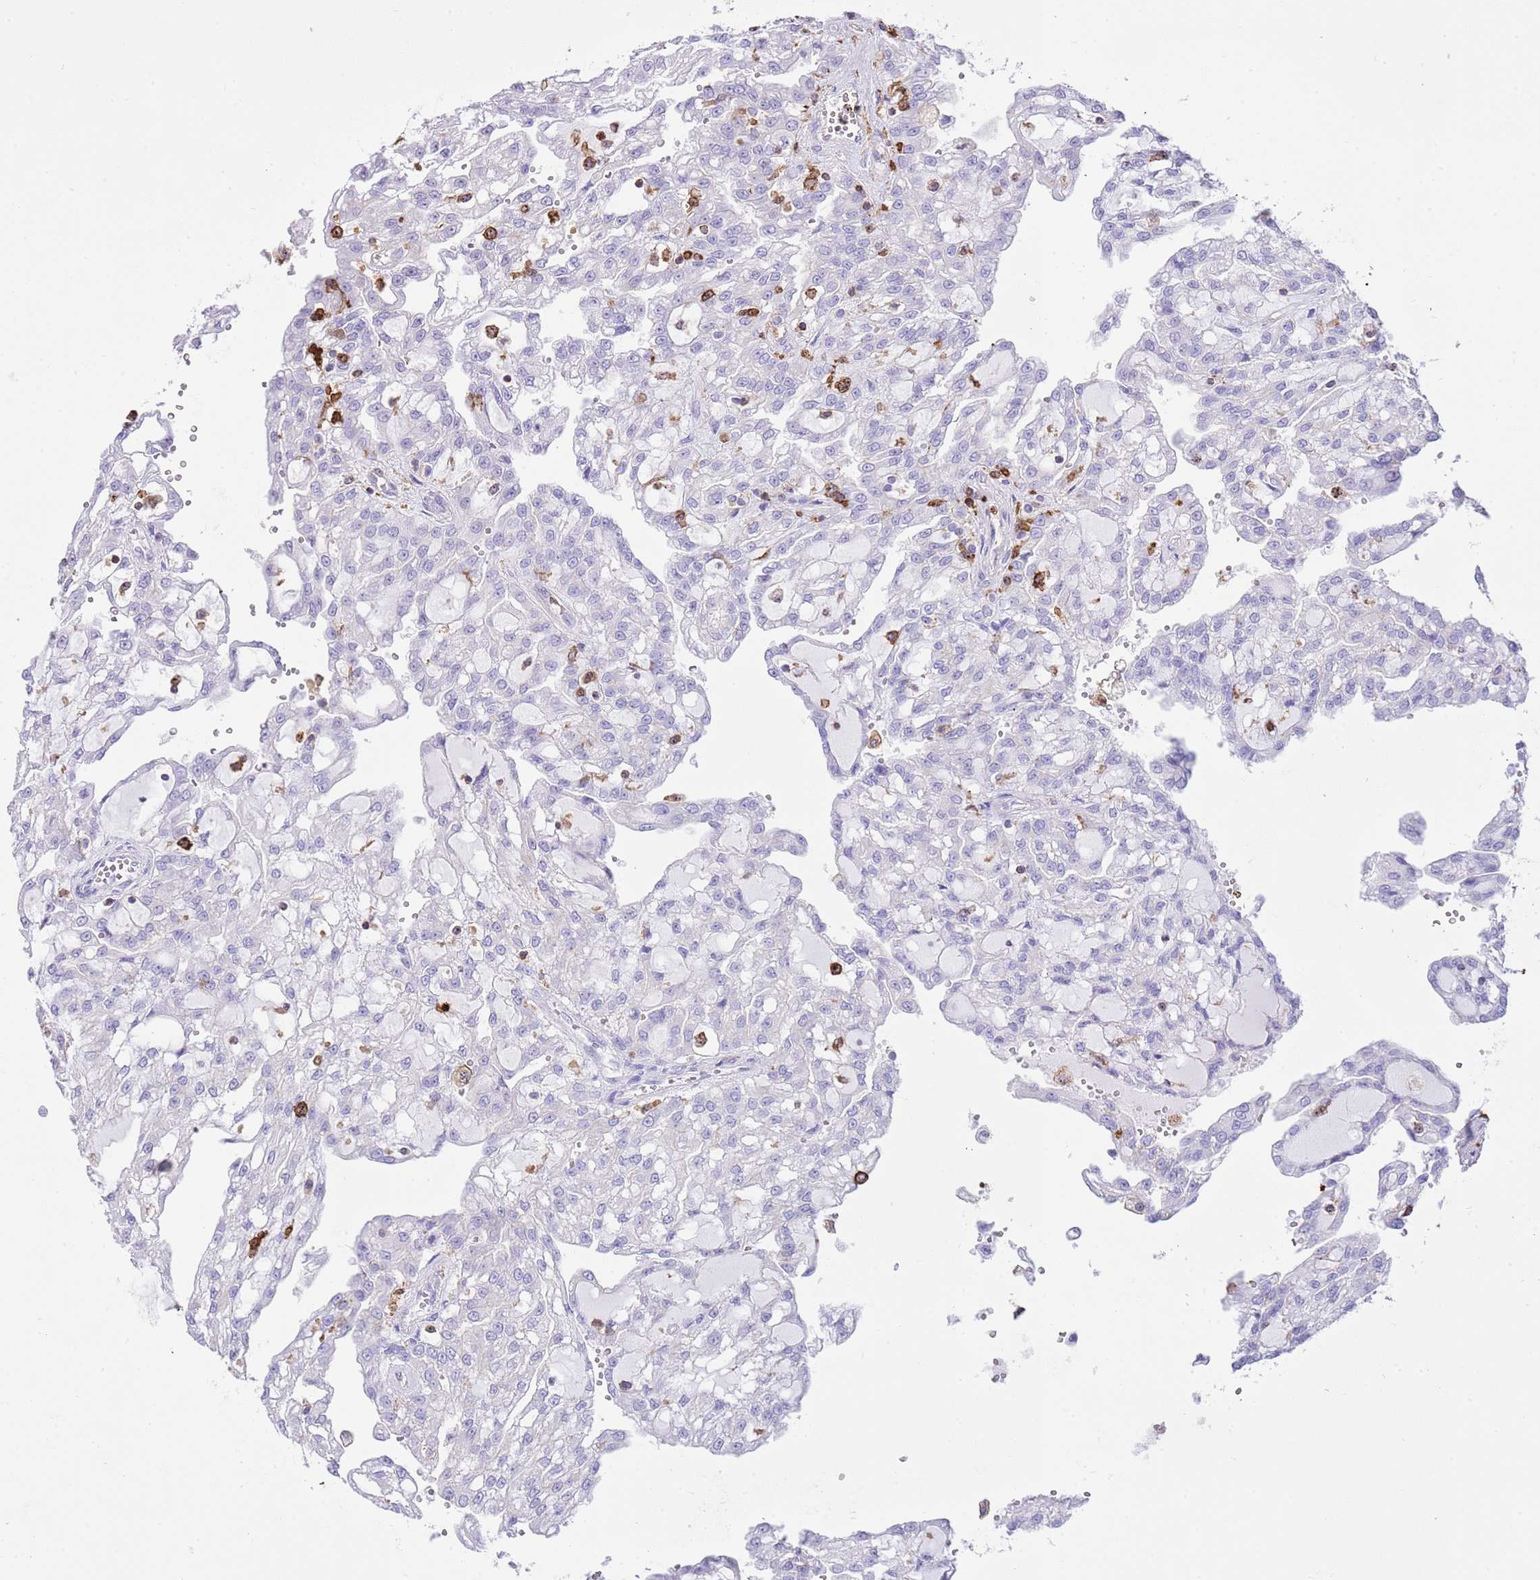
{"staining": {"intensity": "negative", "quantity": "none", "location": "none"}, "tissue": "renal cancer", "cell_type": "Tumor cells", "image_type": "cancer", "snomed": [{"axis": "morphology", "description": "Adenocarcinoma, NOS"}, {"axis": "topography", "description": "Kidney"}], "caption": "A micrograph of human renal cancer is negative for staining in tumor cells. (DAB immunohistochemistry (IHC), high magnification).", "gene": "EFHD2", "patient": {"sex": "male", "age": 63}}